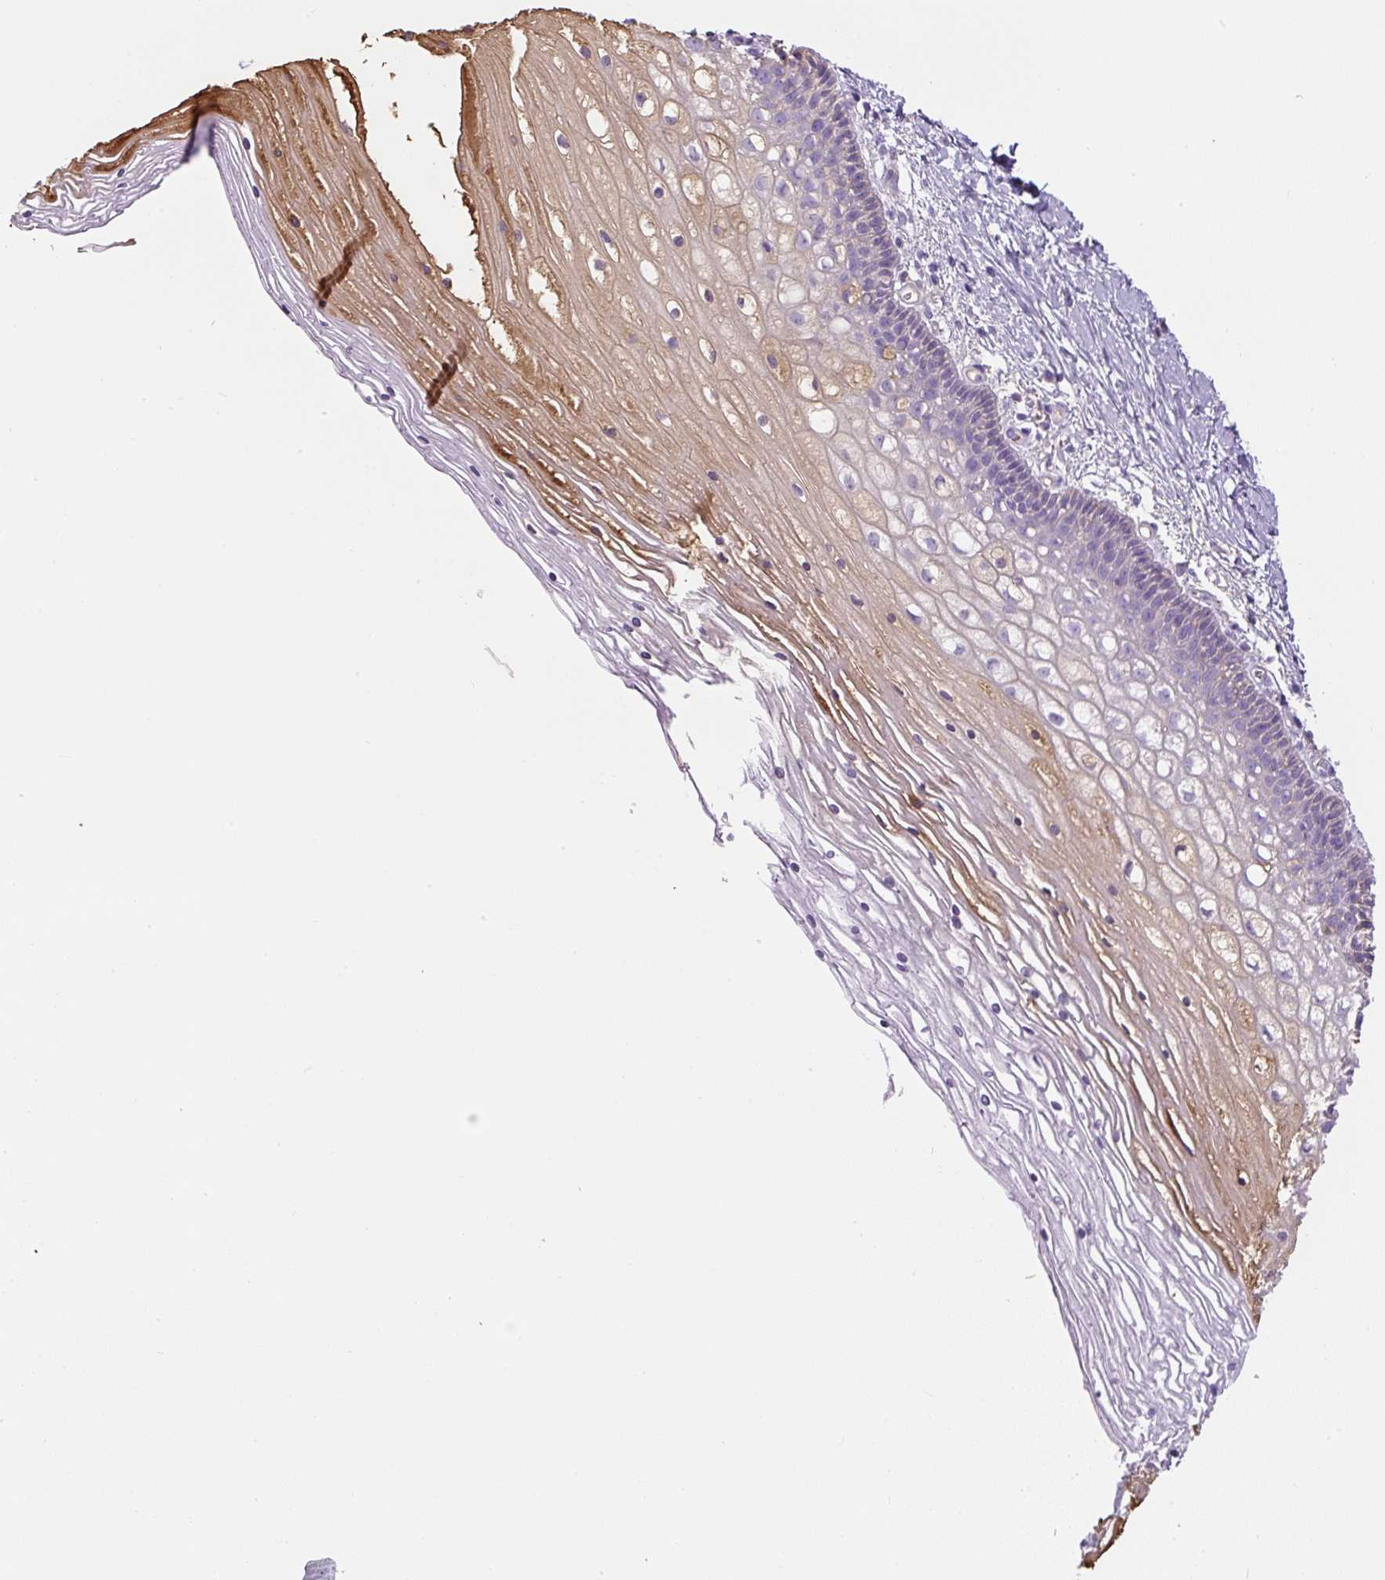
{"staining": {"intensity": "negative", "quantity": "none", "location": "none"}, "tissue": "cervix", "cell_type": "Glandular cells", "image_type": "normal", "snomed": [{"axis": "morphology", "description": "Normal tissue, NOS"}, {"axis": "topography", "description": "Cervix"}], "caption": "Photomicrograph shows no protein staining in glandular cells of benign cervix.", "gene": "APOA1", "patient": {"sex": "female", "age": 36}}